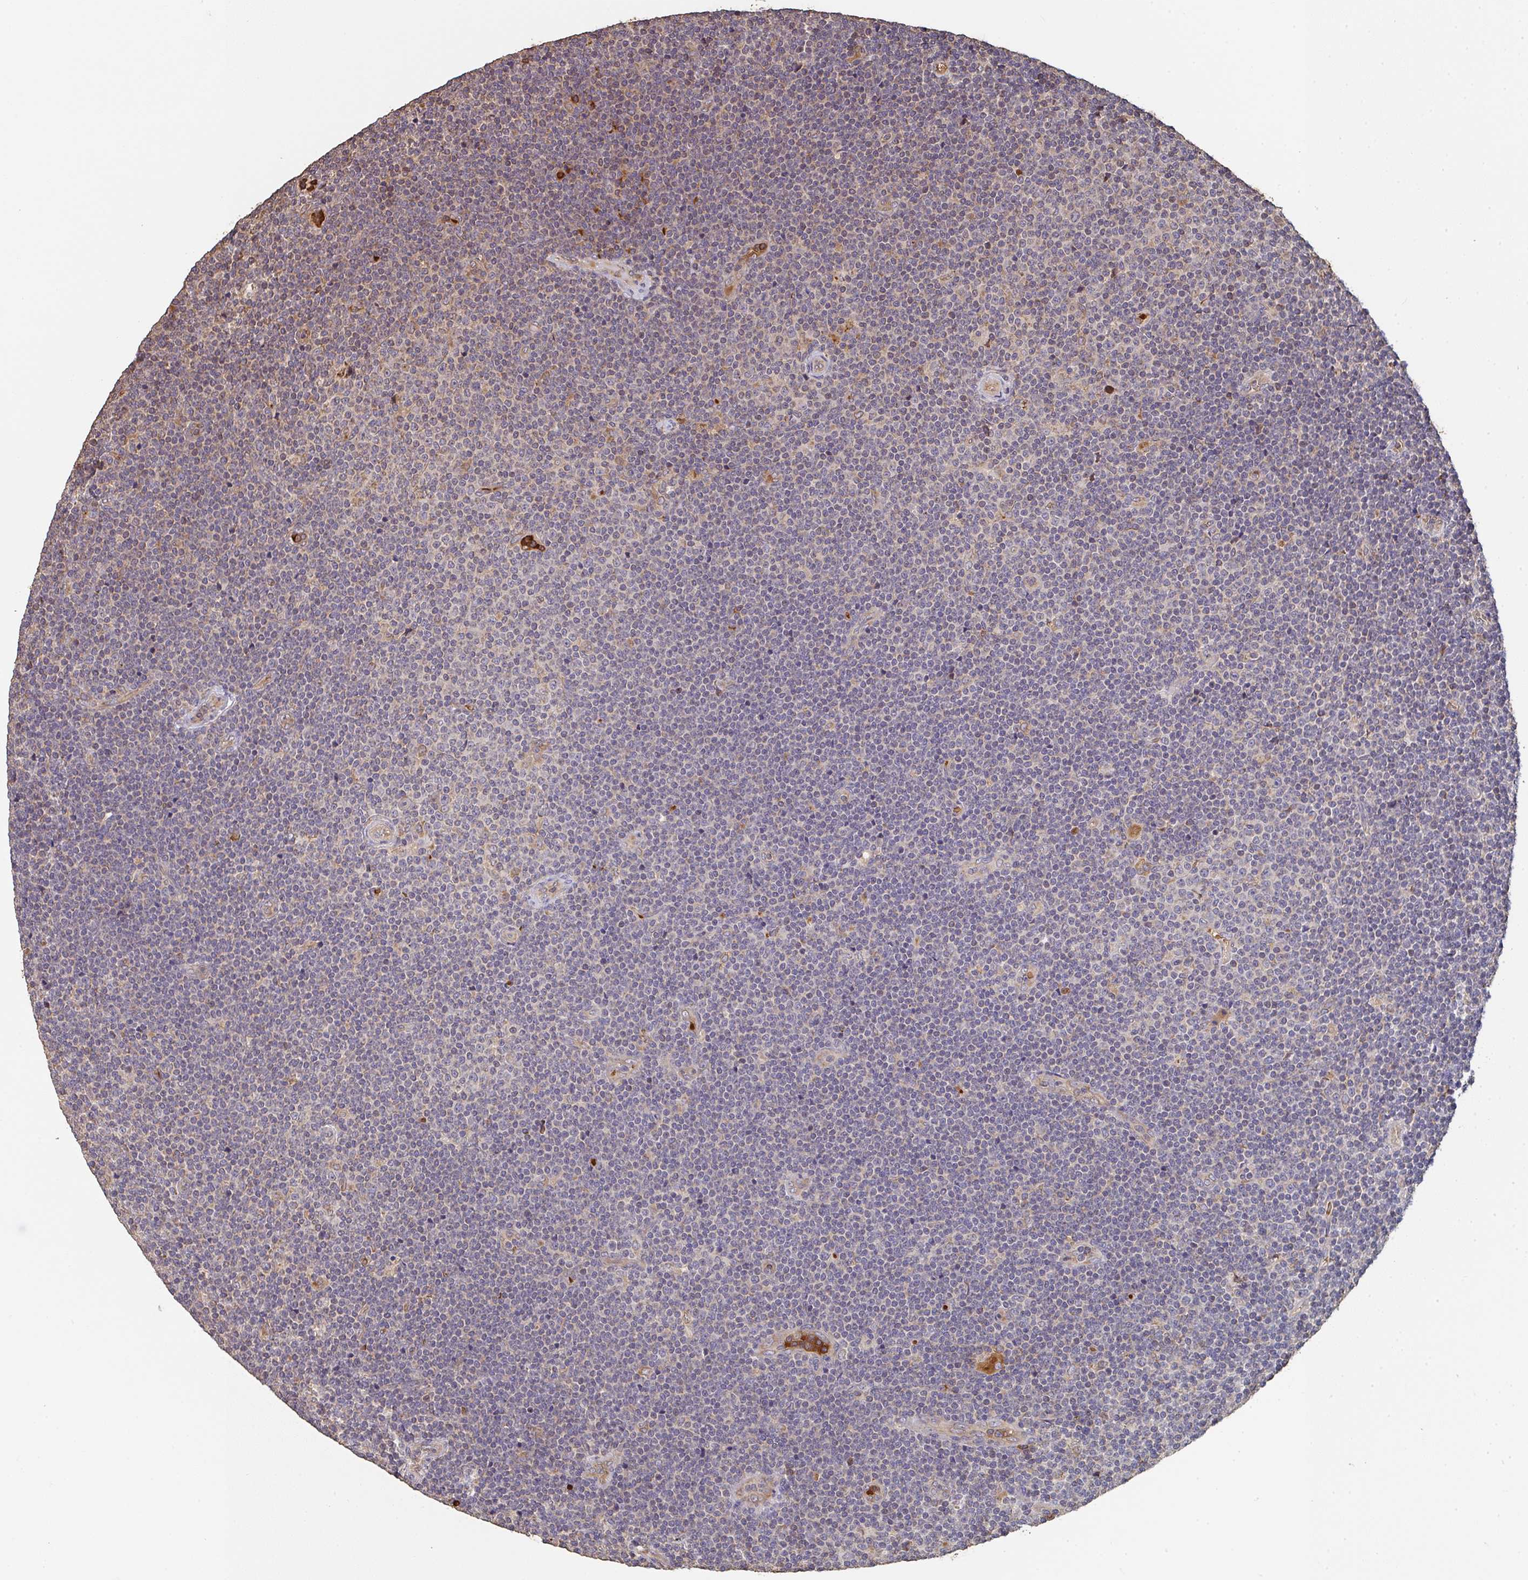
{"staining": {"intensity": "weak", "quantity": "<25%", "location": "cytoplasmic/membranous"}, "tissue": "lymphoma", "cell_type": "Tumor cells", "image_type": "cancer", "snomed": [{"axis": "morphology", "description": "Malignant lymphoma, non-Hodgkin's type, Low grade"}, {"axis": "topography", "description": "Lymph node"}], "caption": "Photomicrograph shows no protein expression in tumor cells of lymphoma tissue.", "gene": "POLG", "patient": {"sex": "male", "age": 48}}